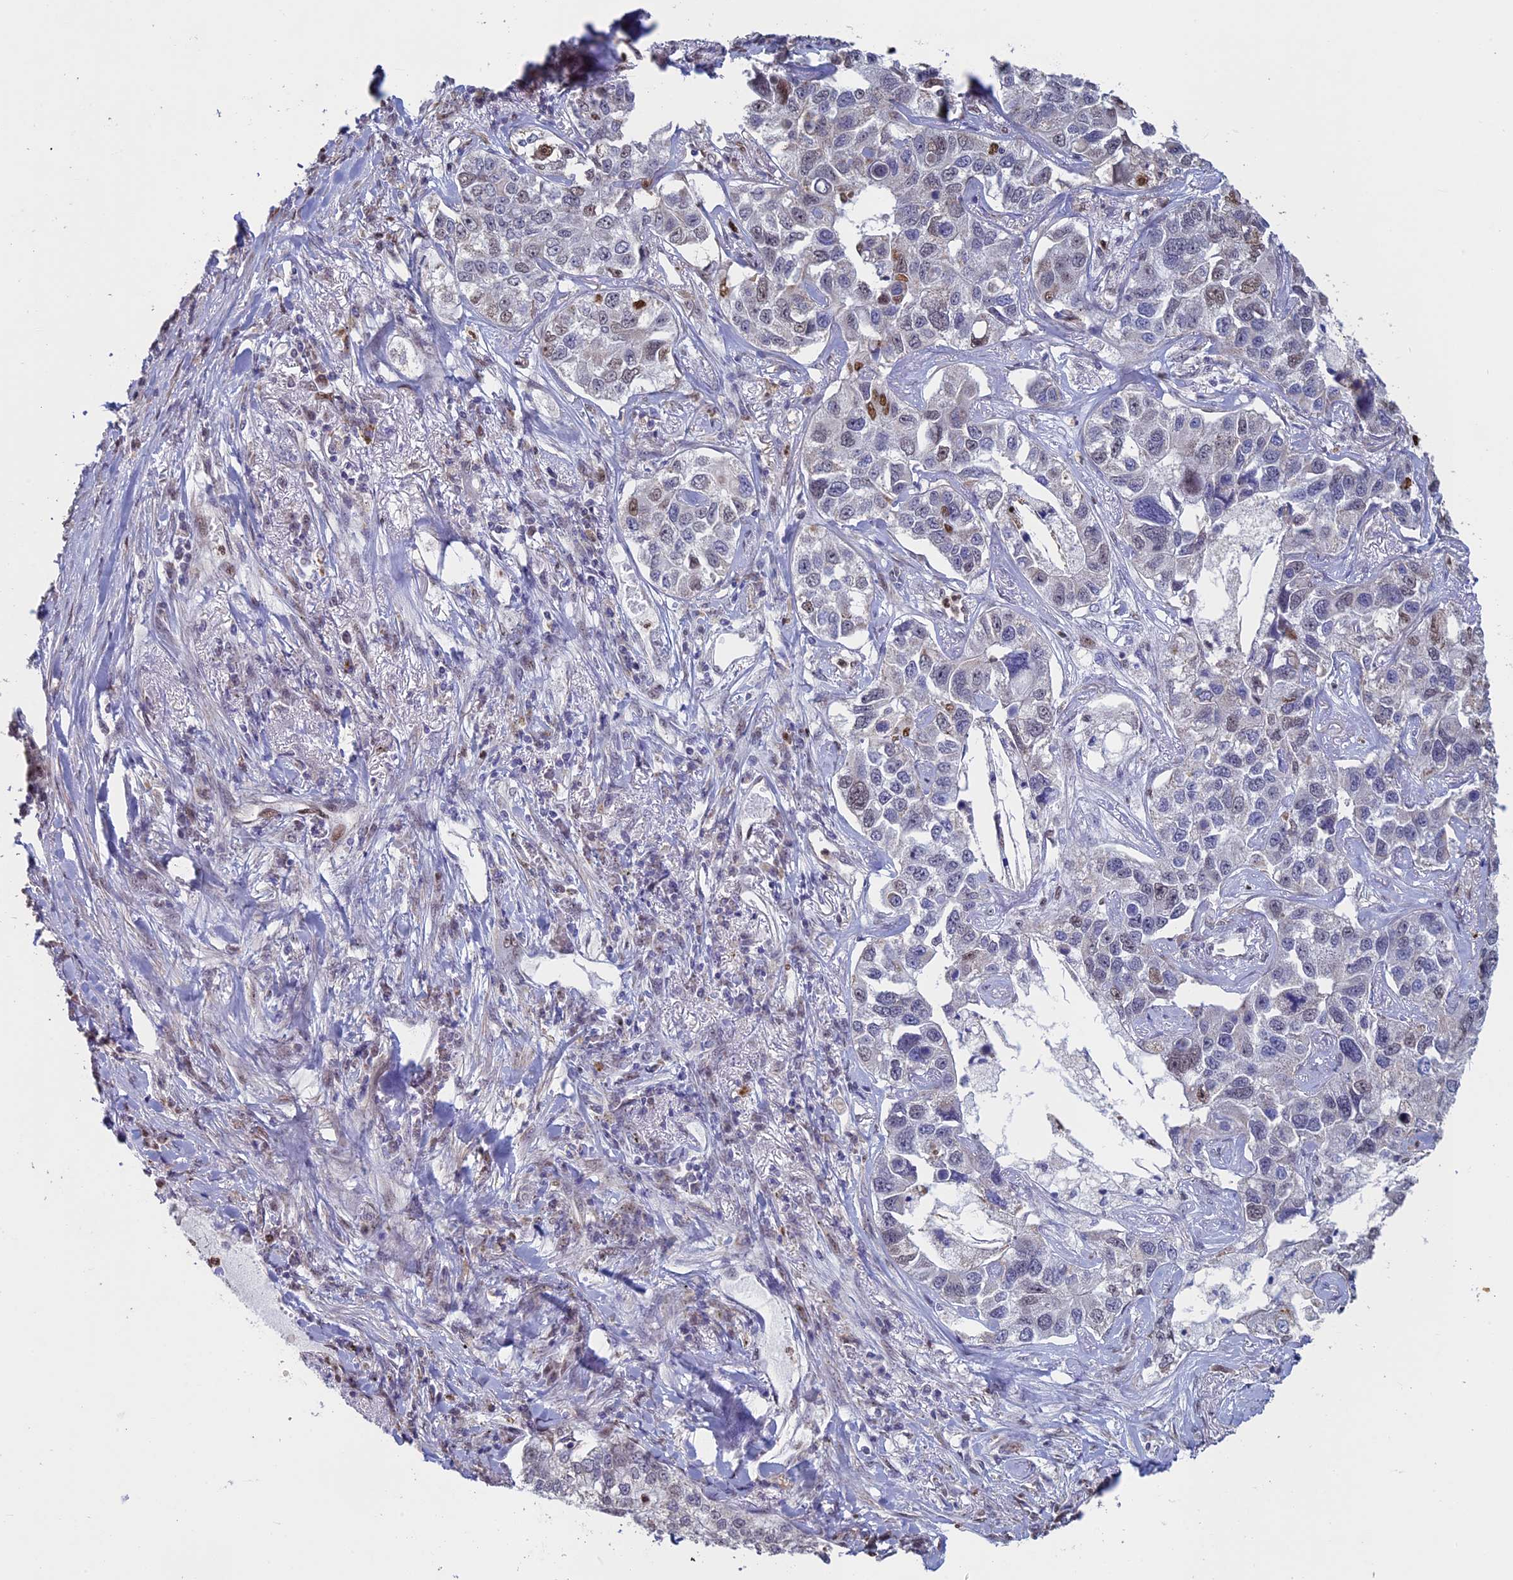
{"staining": {"intensity": "negative", "quantity": "none", "location": "none"}, "tissue": "lung cancer", "cell_type": "Tumor cells", "image_type": "cancer", "snomed": [{"axis": "morphology", "description": "Adenocarcinoma, NOS"}, {"axis": "topography", "description": "Lung"}], "caption": "Image shows no significant protein positivity in tumor cells of lung cancer (adenocarcinoma).", "gene": "ACSS1", "patient": {"sex": "male", "age": 49}}